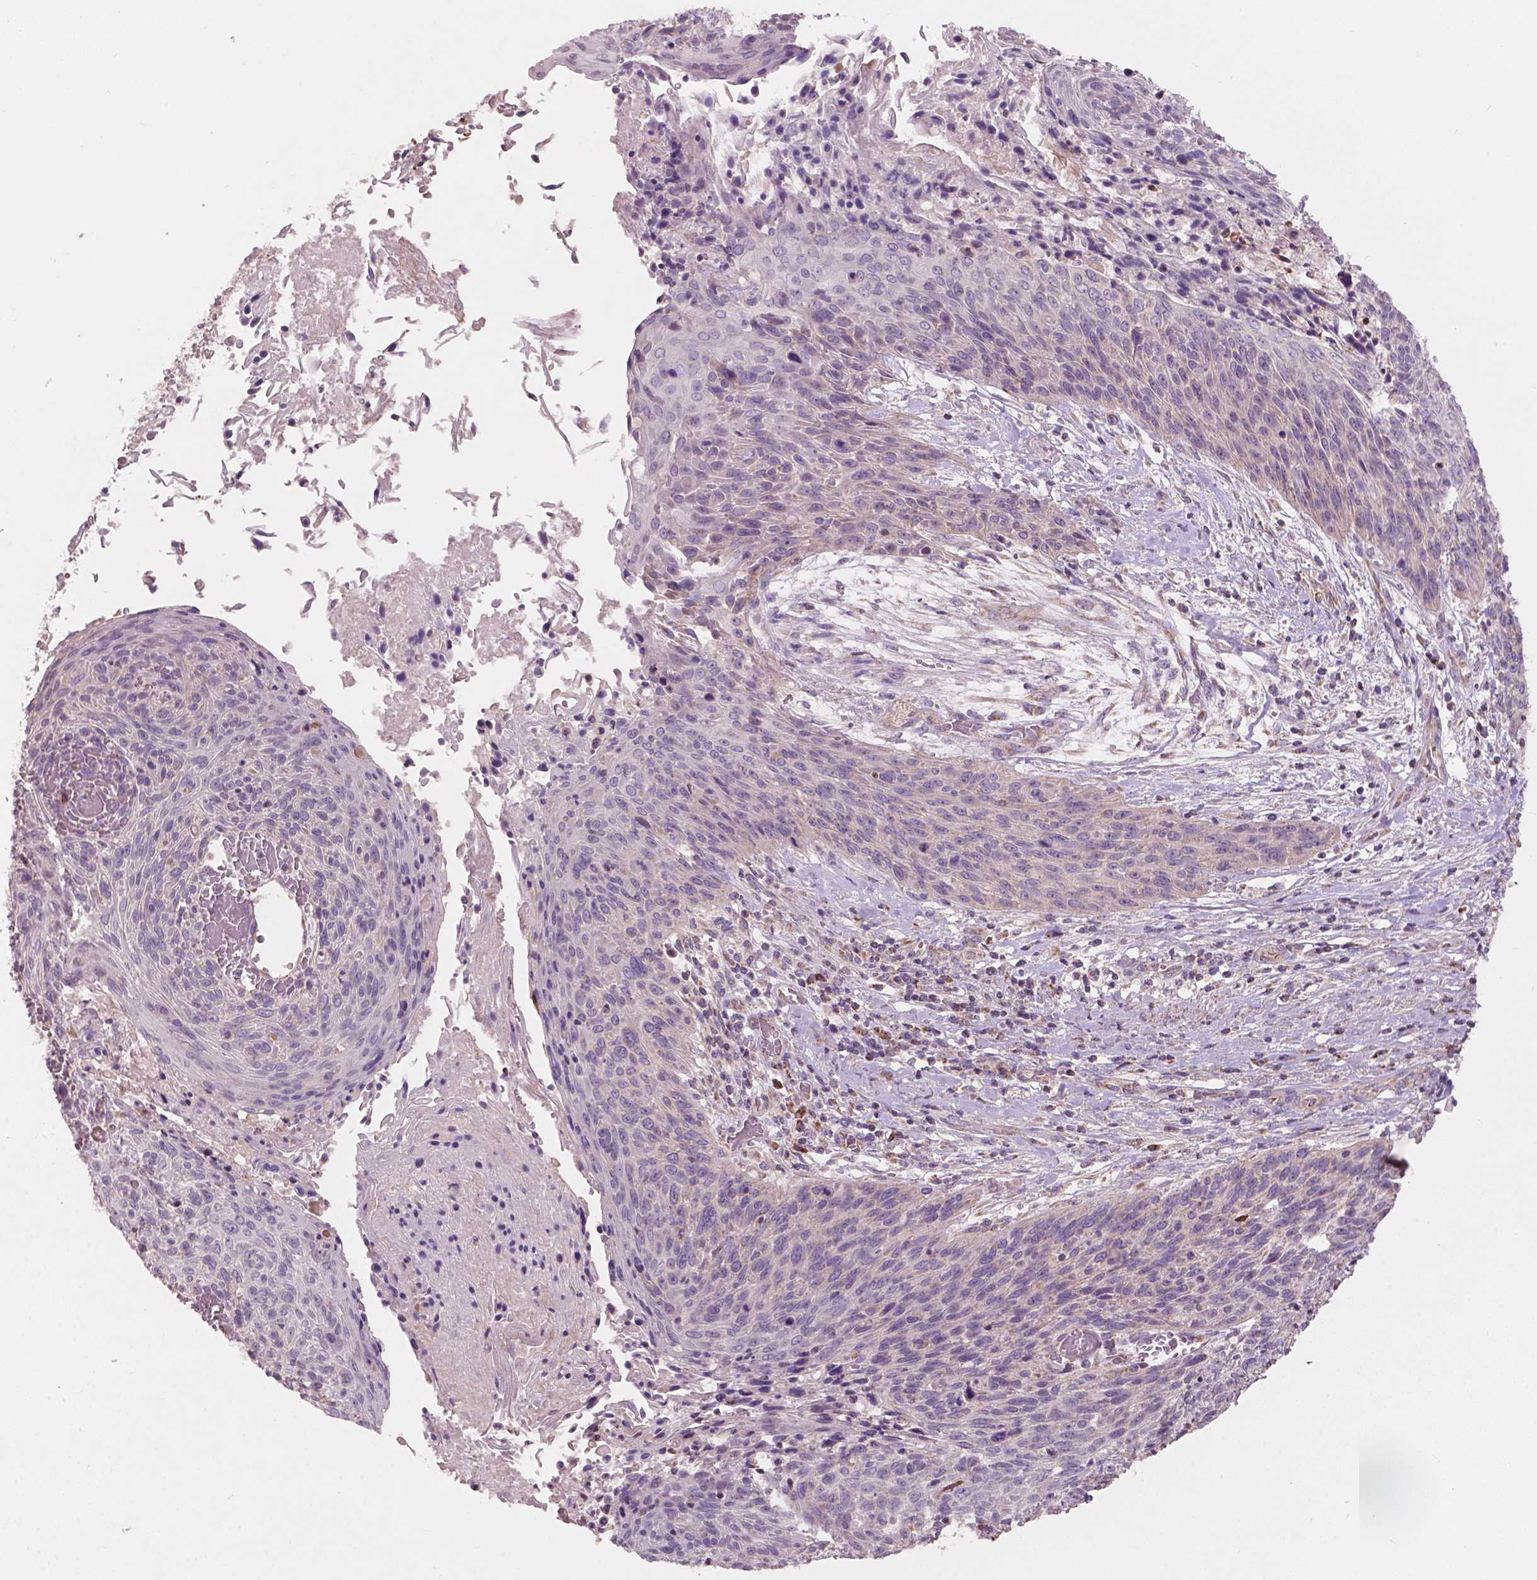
{"staining": {"intensity": "negative", "quantity": "none", "location": "none"}, "tissue": "cervical cancer", "cell_type": "Tumor cells", "image_type": "cancer", "snomed": [{"axis": "morphology", "description": "Squamous cell carcinoma, NOS"}, {"axis": "topography", "description": "Cervix"}], "caption": "Immunohistochemistry (IHC) photomicrograph of cervical squamous cell carcinoma stained for a protein (brown), which exhibits no staining in tumor cells.", "gene": "NDUFA10", "patient": {"sex": "female", "age": 45}}